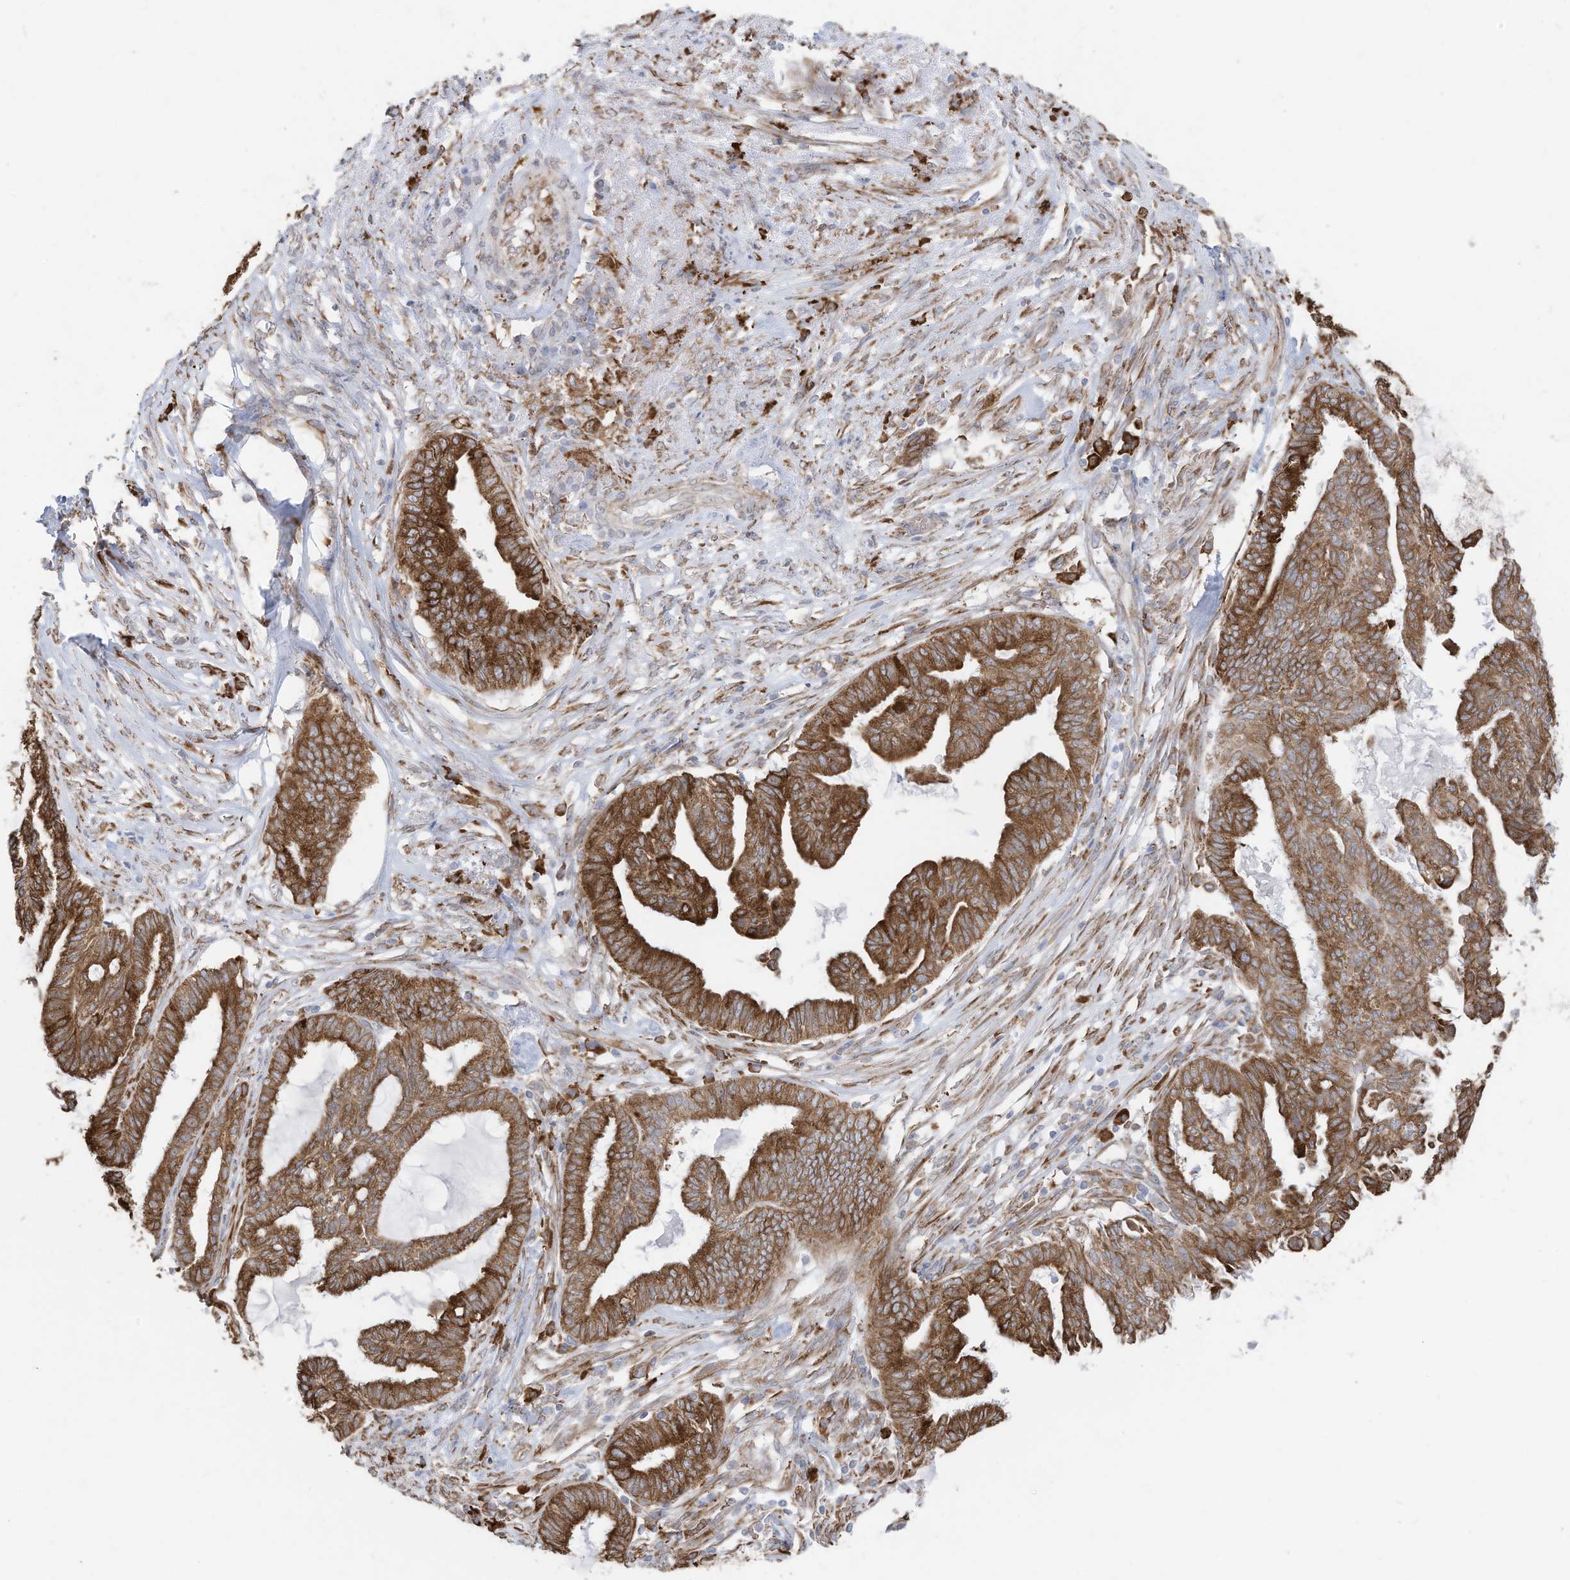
{"staining": {"intensity": "strong", "quantity": ">75%", "location": "cytoplasmic/membranous"}, "tissue": "endometrial cancer", "cell_type": "Tumor cells", "image_type": "cancer", "snomed": [{"axis": "morphology", "description": "Adenocarcinoma, NOS"}, {"axis": "topography", "description": "Endometrium"}], "caption": "Human adenocarcinoma (endometrial) stained for a protein (brown) exhibits strong cytoplasmic/membranous positive expression in about >75% of tumor cells.", "gene": "ZNF354C", "patient": {"sex": "female", "age": 86}}